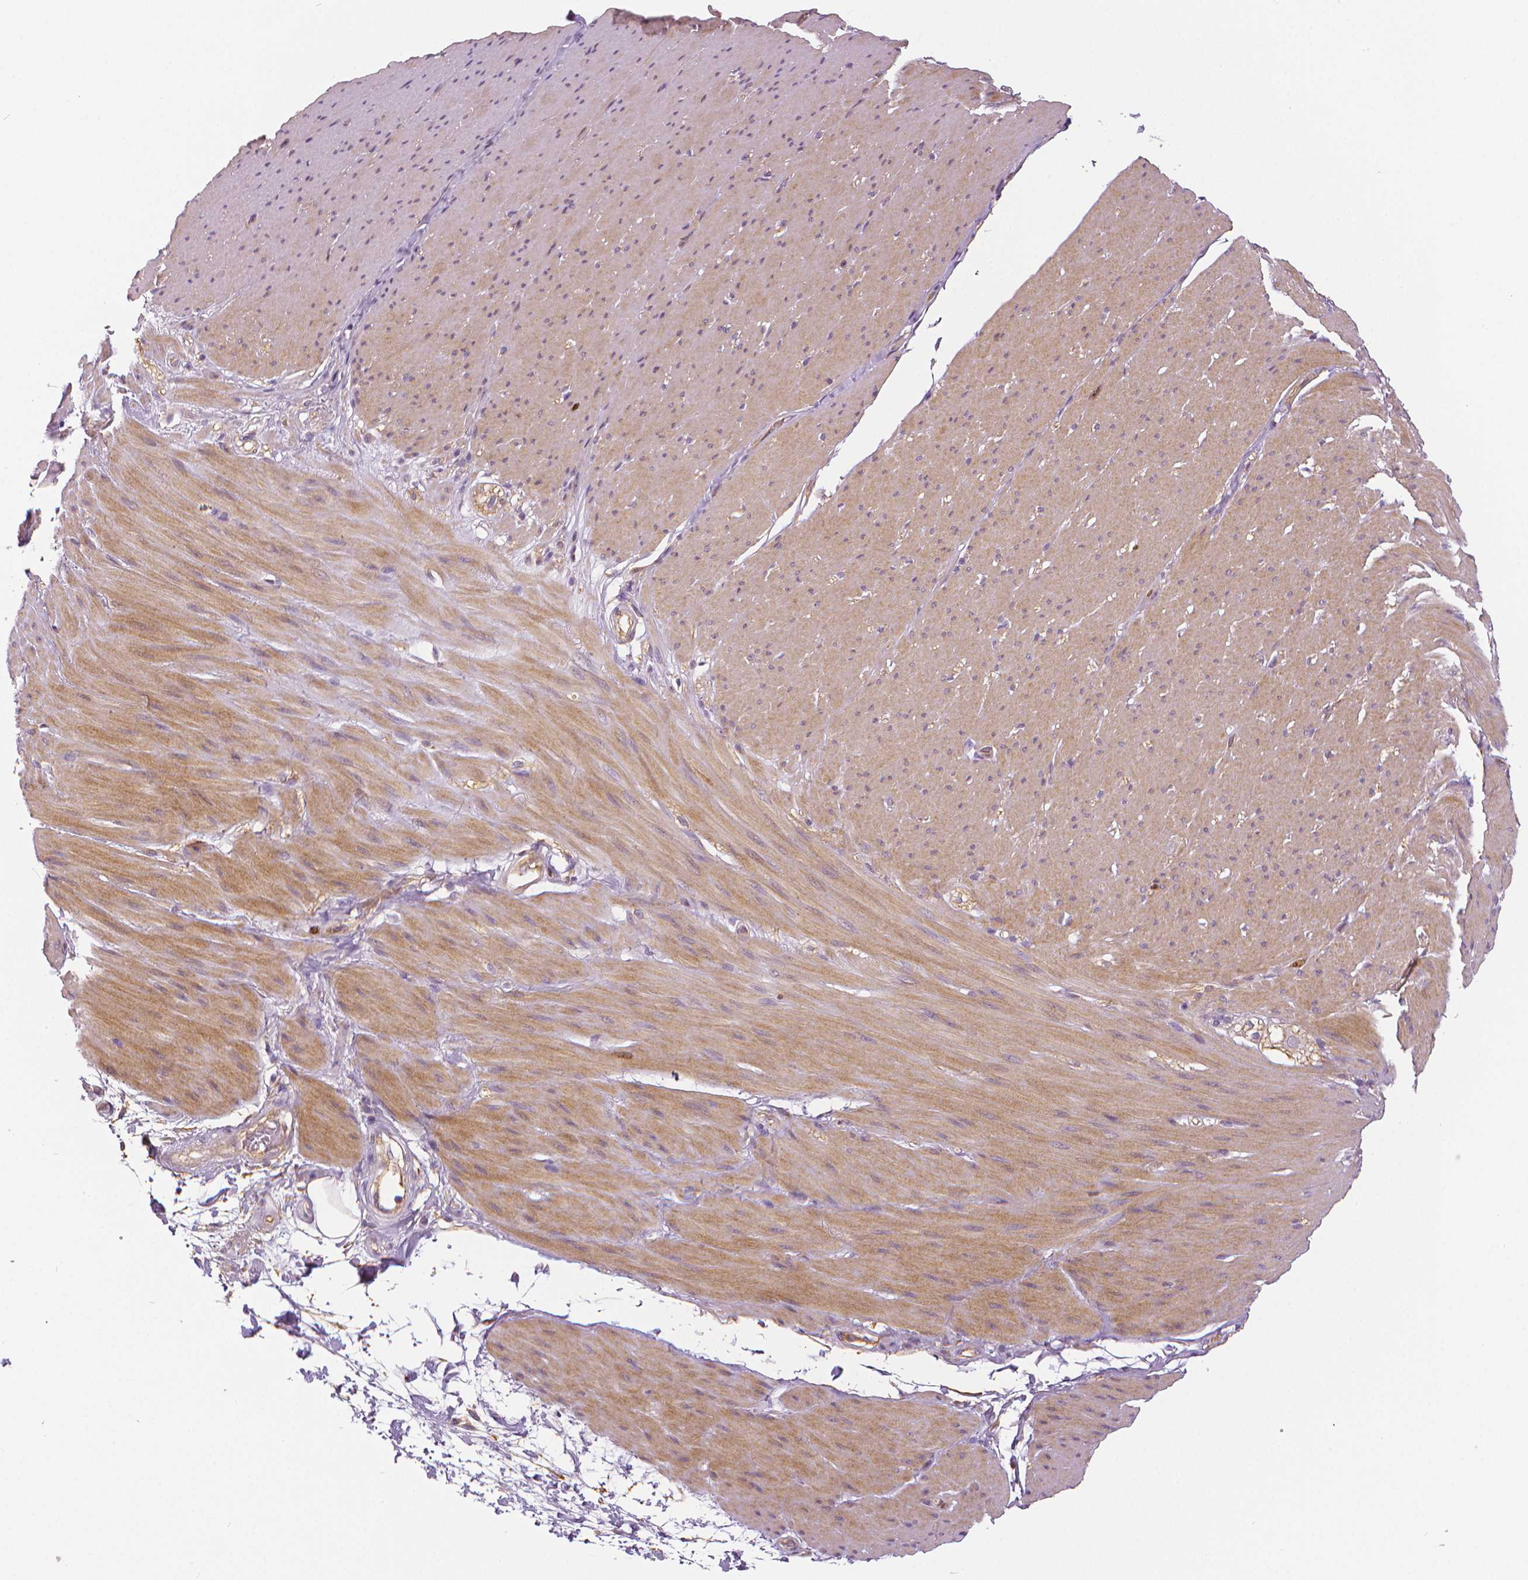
{"staining": {"intensity": "moderate", "quantity": "25%-75%", "location": "cytoplasmic/membranous"}, "tissue": "smooth muscle", "cell_type": "Smooth muscle cells", "image_type": "normal", "snomed": [{"axis": "morphology", "description": "Normal tissue, NOS"}, {"axis": "topography", "description": "Smooth muscle"}, {"axis": "topography", "description": "Rectum"}], "caption": "This photomicrograph exhibits benign smooth muscle stained with IHC to label a protein in brown. The cytoplasmic/membranous of smooth muscle cells show moderate positivity for the protein. Nuclei are counter-stained blue.", "gene": "MKI67", "patient": {"sex": "male", "age": 53}}